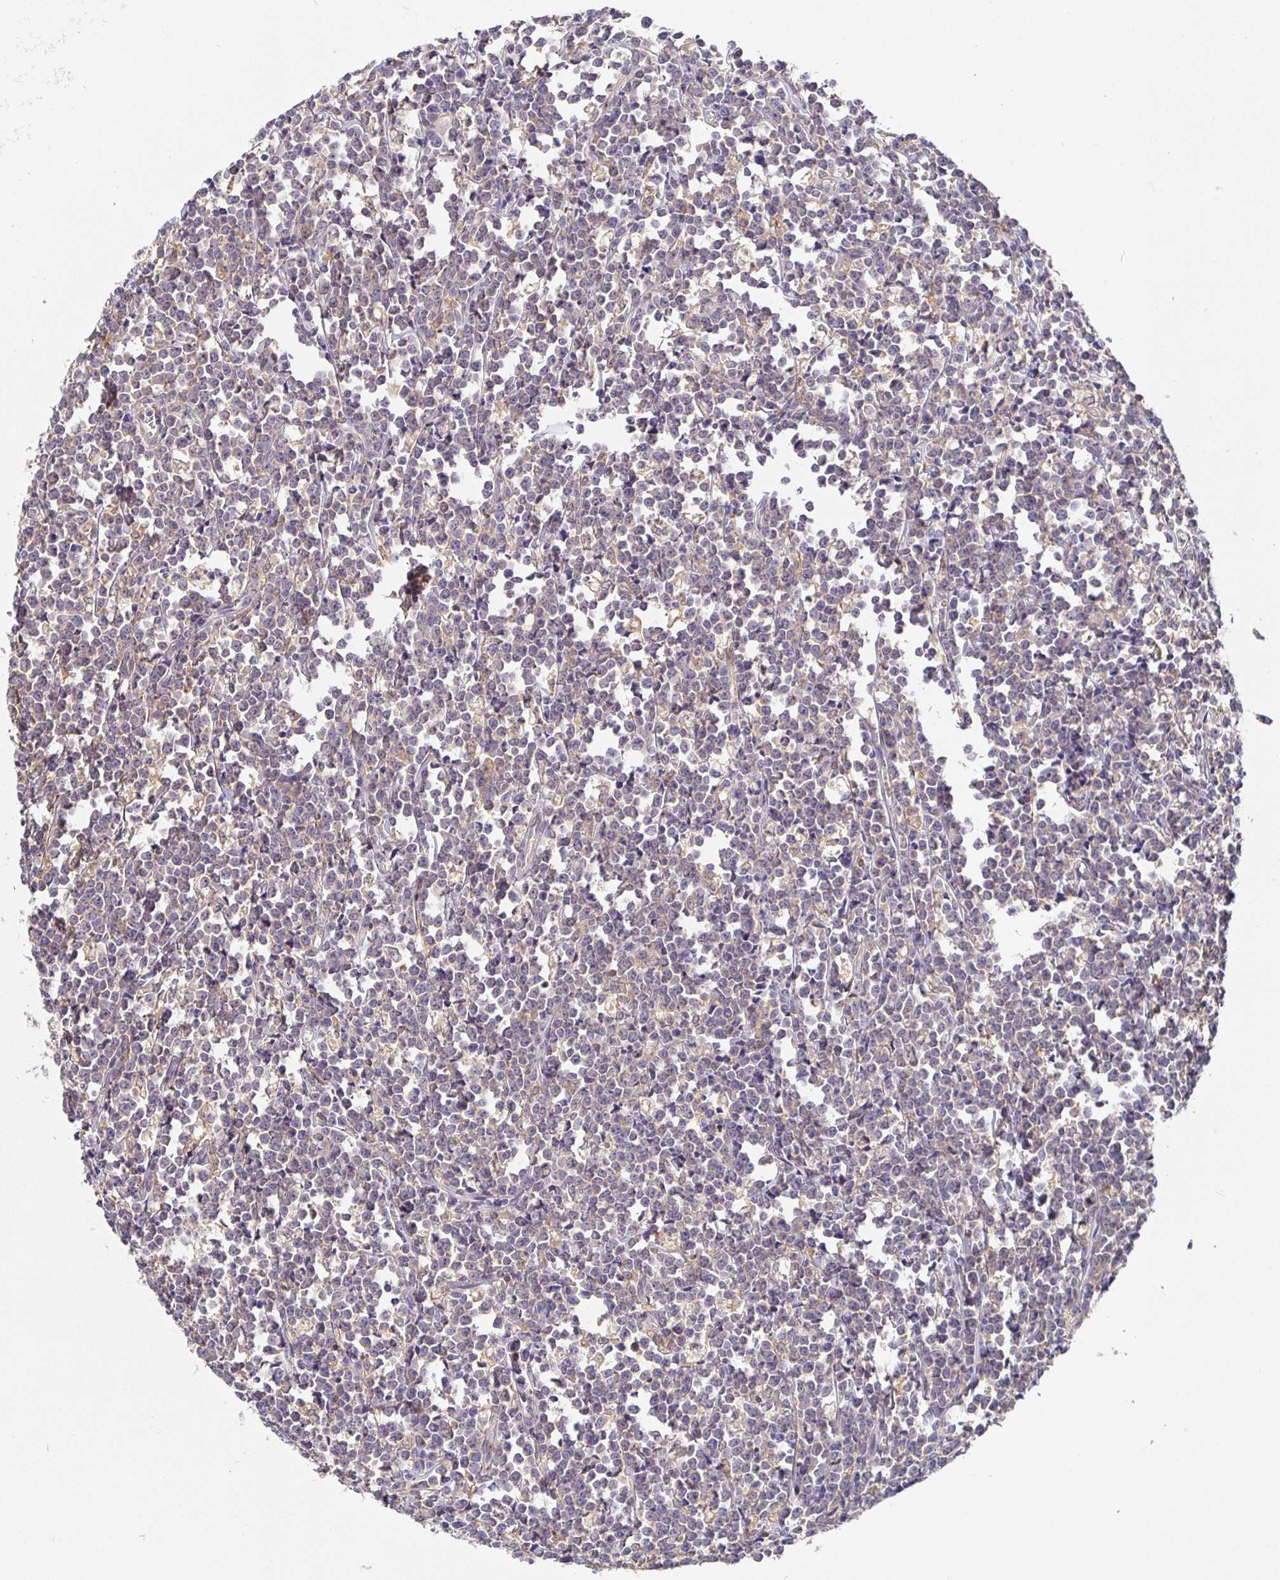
{"staining": {"intensity": "weak", "quantity": "25%-75%", "location": "cytoplasmic/membranous"}, "tissue": "lymphoma", "cell_type": "Tumor cells", "image_type": "cancer", "snomed": [{"axis": "morphology", "description": "Malignant lymphoma, non-Hodgkin's type, High grade"}, {"axis": "topography", "description": "Small intestine"}], "caption": "A histopathology image showing weak cytoplasmic/membranous positivity in approximately 25%-75% of tumor cells in lymphoma, as visualized by brown immunohistochemical staining.", "gene": "SATB1", "patient": {"sex": "female", "age": 56}}